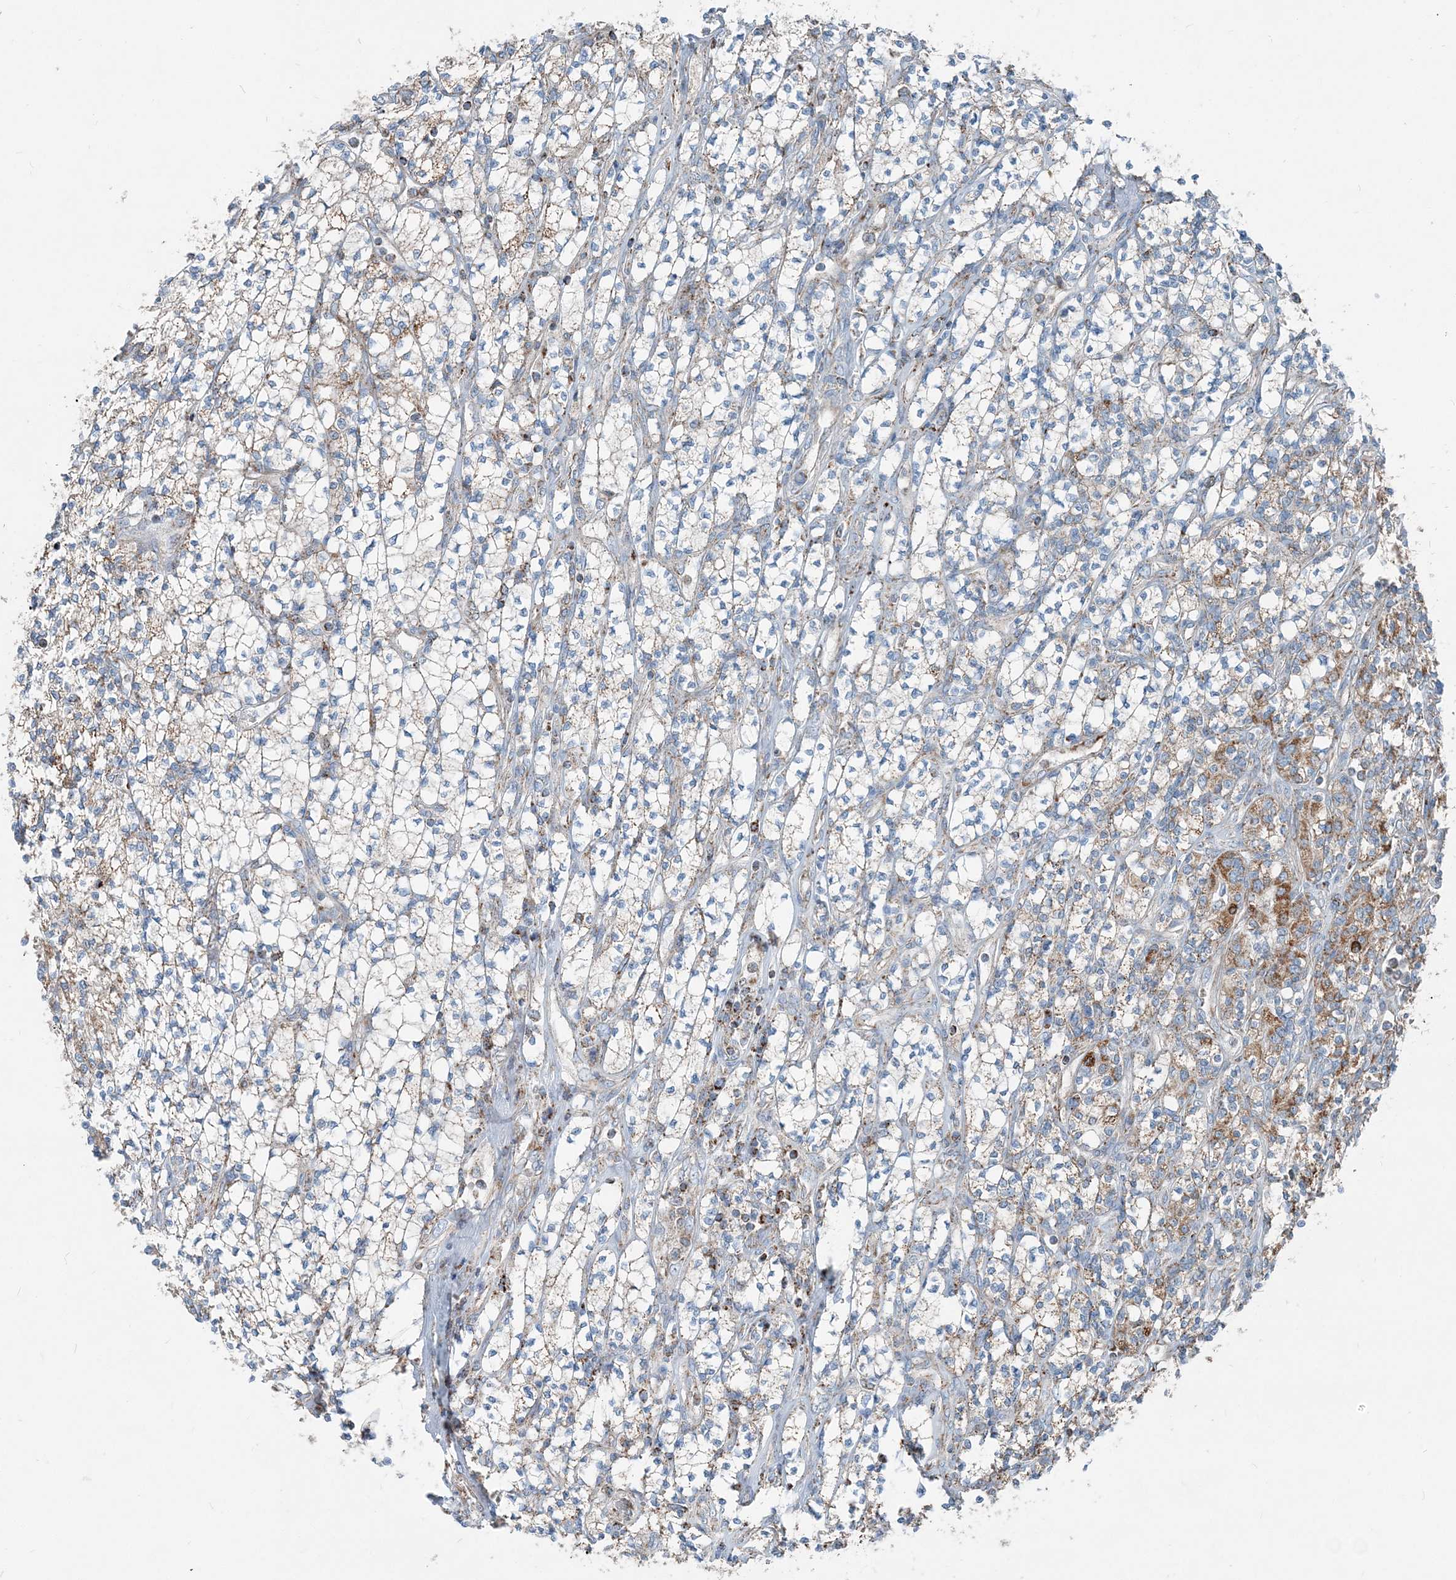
{"staining": {"intensity": "moderate", "quantity": ">75%", "location": "cytoplasmic/membranous"}, "tissue": "renal cancer", "cell_type": "Tumor cells", "image_type": "cancer", "snomed": [{"axis": "morphology", "description": "Adenocarcinoma, NOS"}, {"axis": "topography", "description": "Kidney"}], "caption": "The histopathology image demonstrates a brown stain indicating the presence of a protein in the cytoplasmic/membranous of tumor cells in renal cancer. (IHC, brightfield microscopy, high magnification).", "gene": "INTU", "patient": {"sex": "male", "age": 77}}